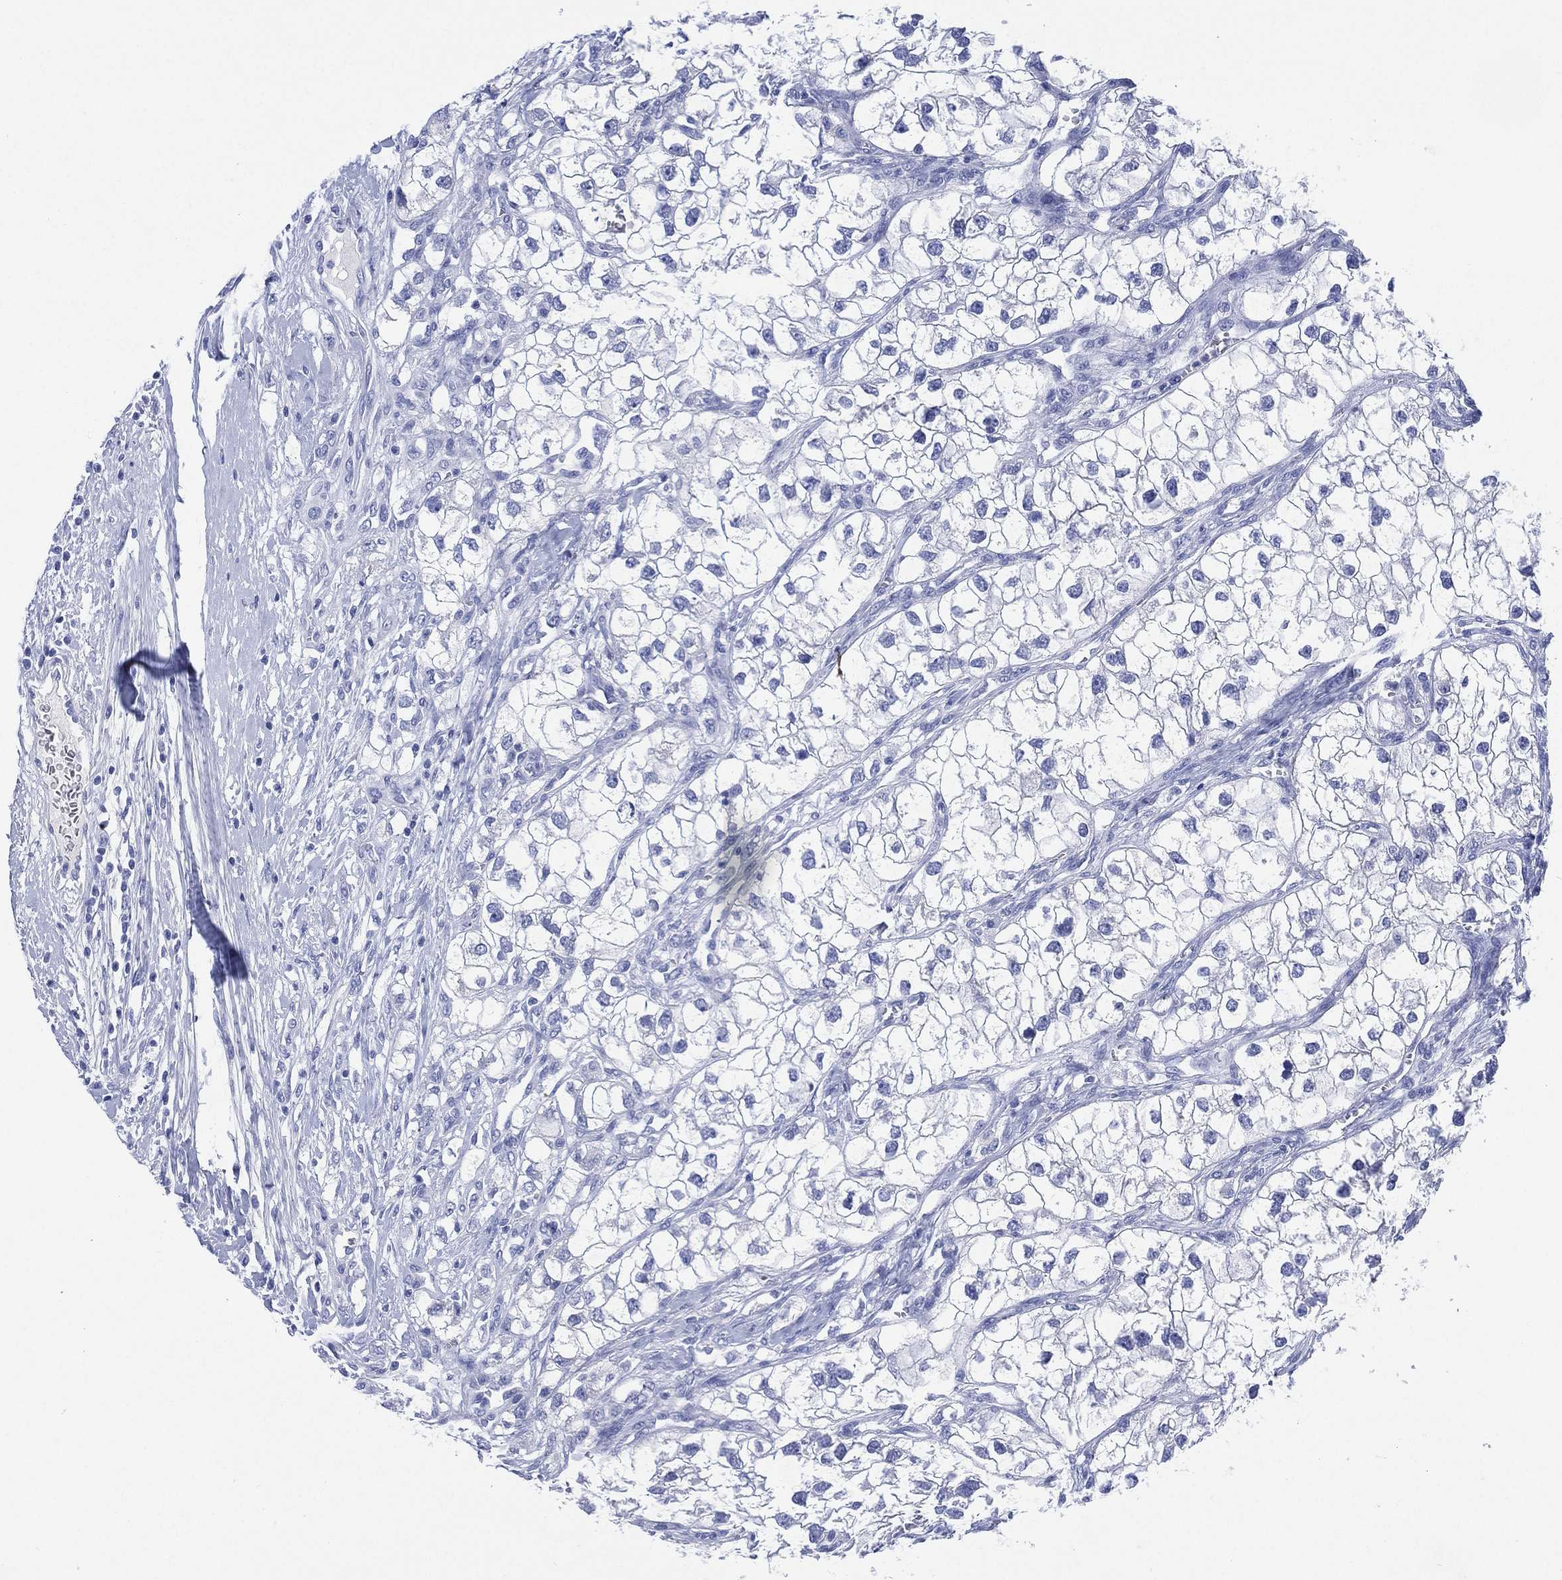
{"staining": {"intensity": "negative", "quantity": "none", "location": "none"}, "tissue": "renal cancer", "cell_type": "Tumor cells", "image_type": "cancer", "snomed": [{"axis": "morphology", "description": "Adenocarcinoma, NOS"}, {"axis": "topography", "description": "Kidney"}], "caption": "Human adenocarcinoma (renal) stained for a protein using immunohistochemistry shows no staining in tumor cells.", "gene": "SLC9C2", "patient": {"sex": "male", "age": 59}}